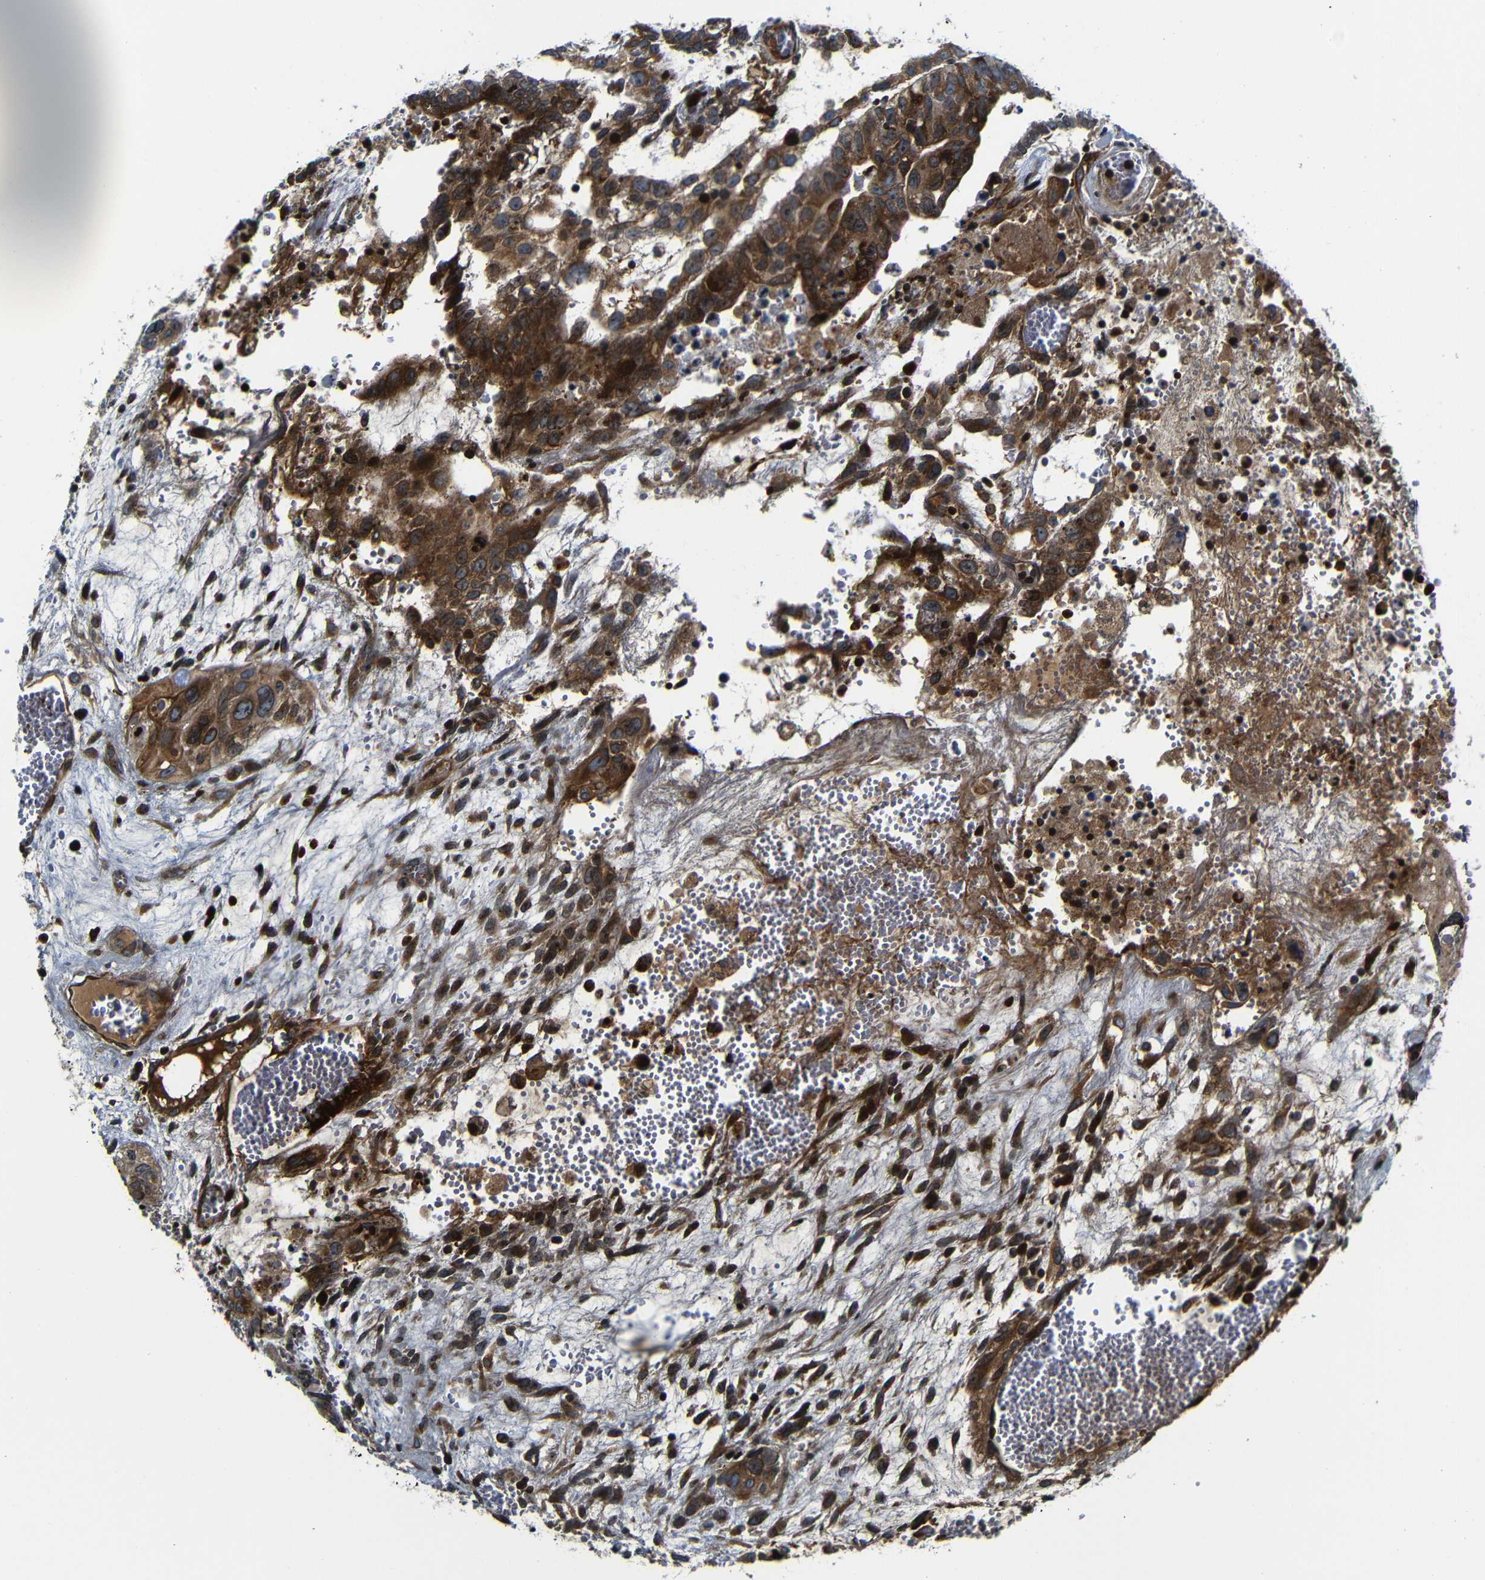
{"staining": {"intensity": "strong", "quantity": ">75%", "location": "cytoplasmic/membranous"}, "tissue": "testis cancer", "cell_type": "Tumor cells", "image_type": "cancer", "snomed": [{"axis": "morphology", "description": "Seminoma, NOS"}, {"axis": "morphology", "description": "Carcinoma, Embryonal, NOS"}, {"axis": "topography", "description": "Testis"}], "caption": "IHC micrograph of neoplastic tissue: testis cancer stained using immunohistochemistry (IHC) demonstrates high levels of strong protein expression localized specifically in the cytoplasmic/membranous of tumor cells, appearing as a cytoplasmic/membranous brown color.", "gene": "CLCC1", "patient": {"sex": "male", "age": 52}}